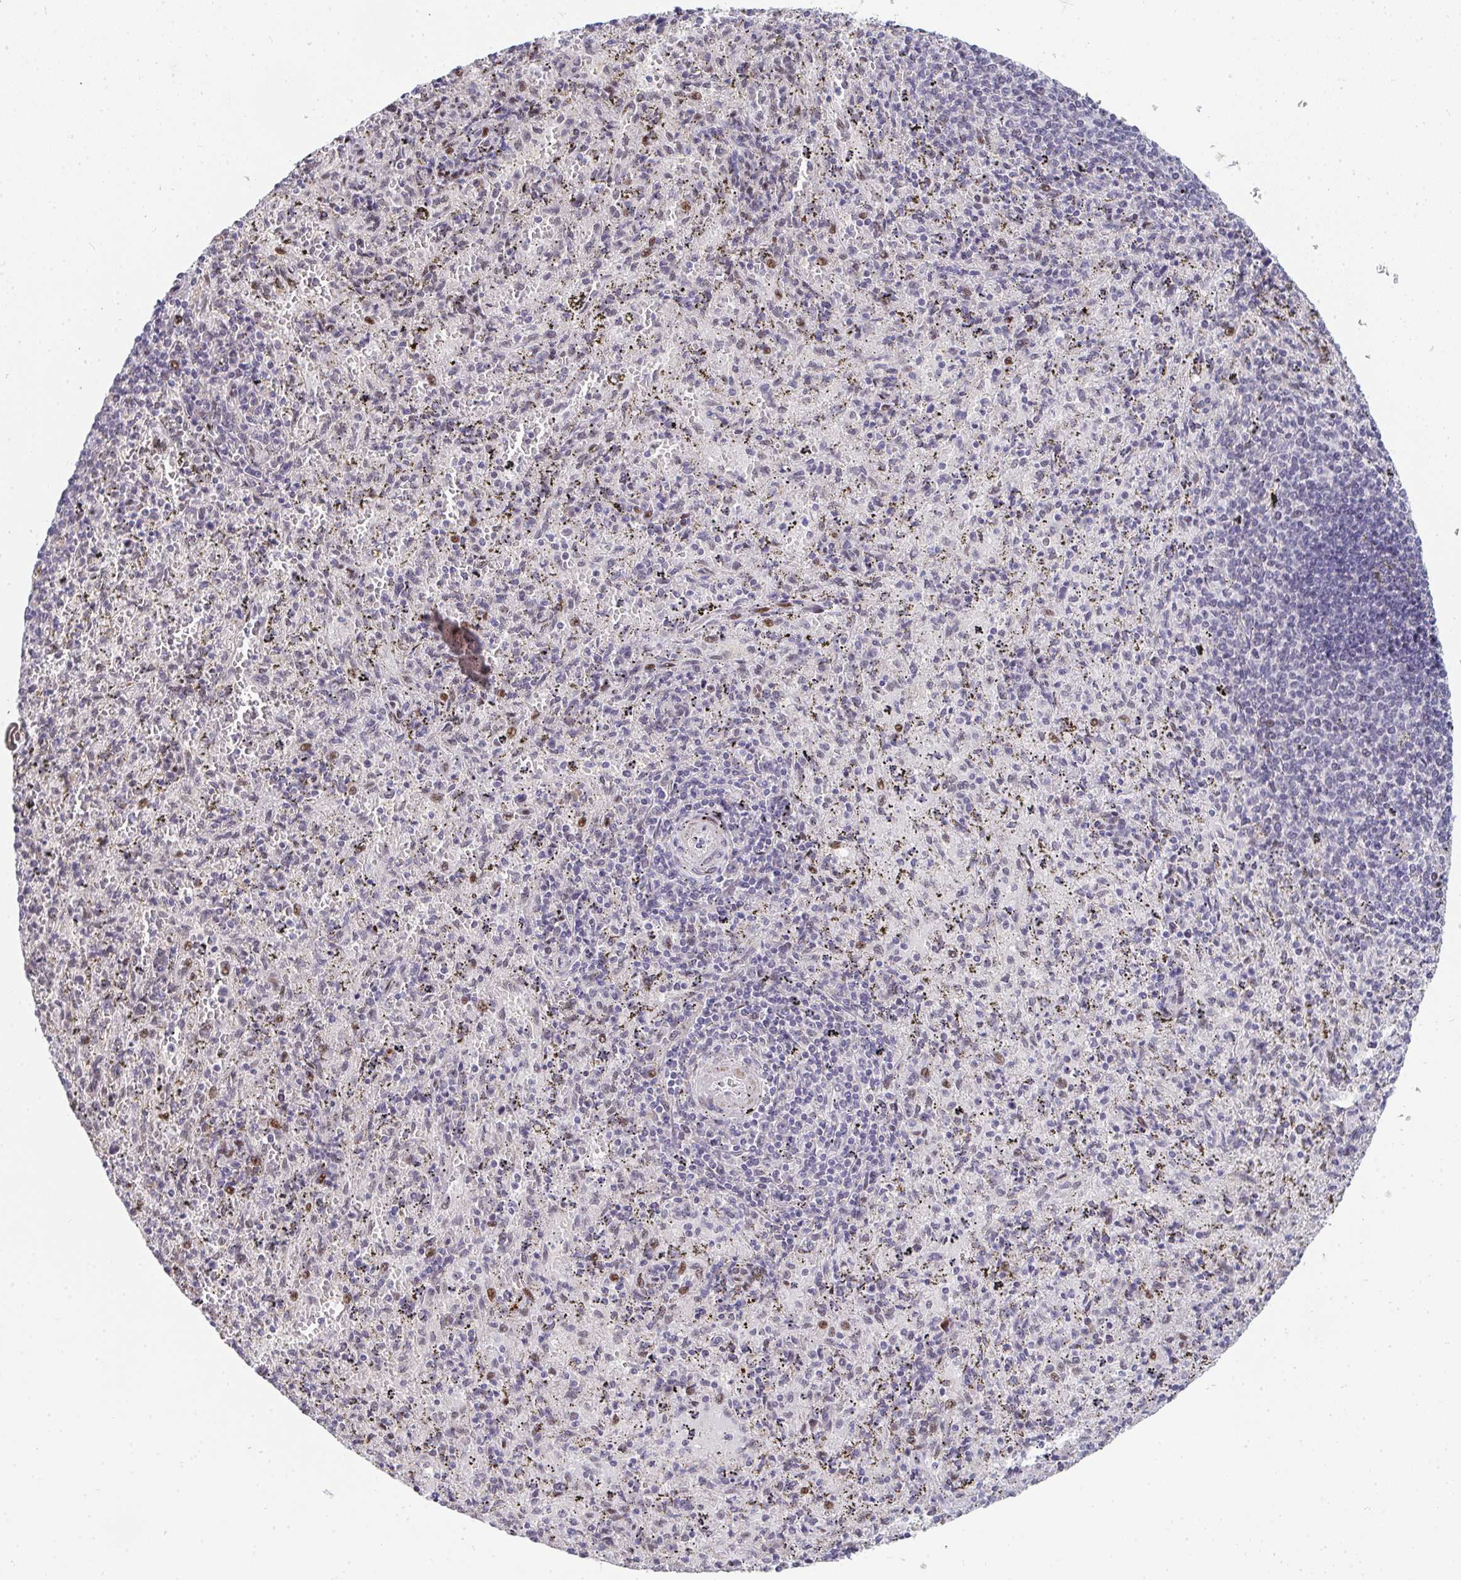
{"staining": {"intensity": "negative", "quantity": "none", "location": "none"}, "tissue": "spleen", "cell_type": "Cells in red pulp", "image_type": "normal", "snomed": [{"axis": "morphology", "description": "Normal tissue, NOS"}, {"axis": "topography", "description": "Spleen"}], "caption": "Immunohistochemistry micrograph of normal spleen stained for a protein (brown), which exhibits no positivity in cells in red pulp. (Stains: DAB immunohistochemistry with hematoxylin counter stain, Microscopy: brightfield microscopy at high magnification).", "gene": "ZIC3", "patient": {"sex": "male", "age": 57}}